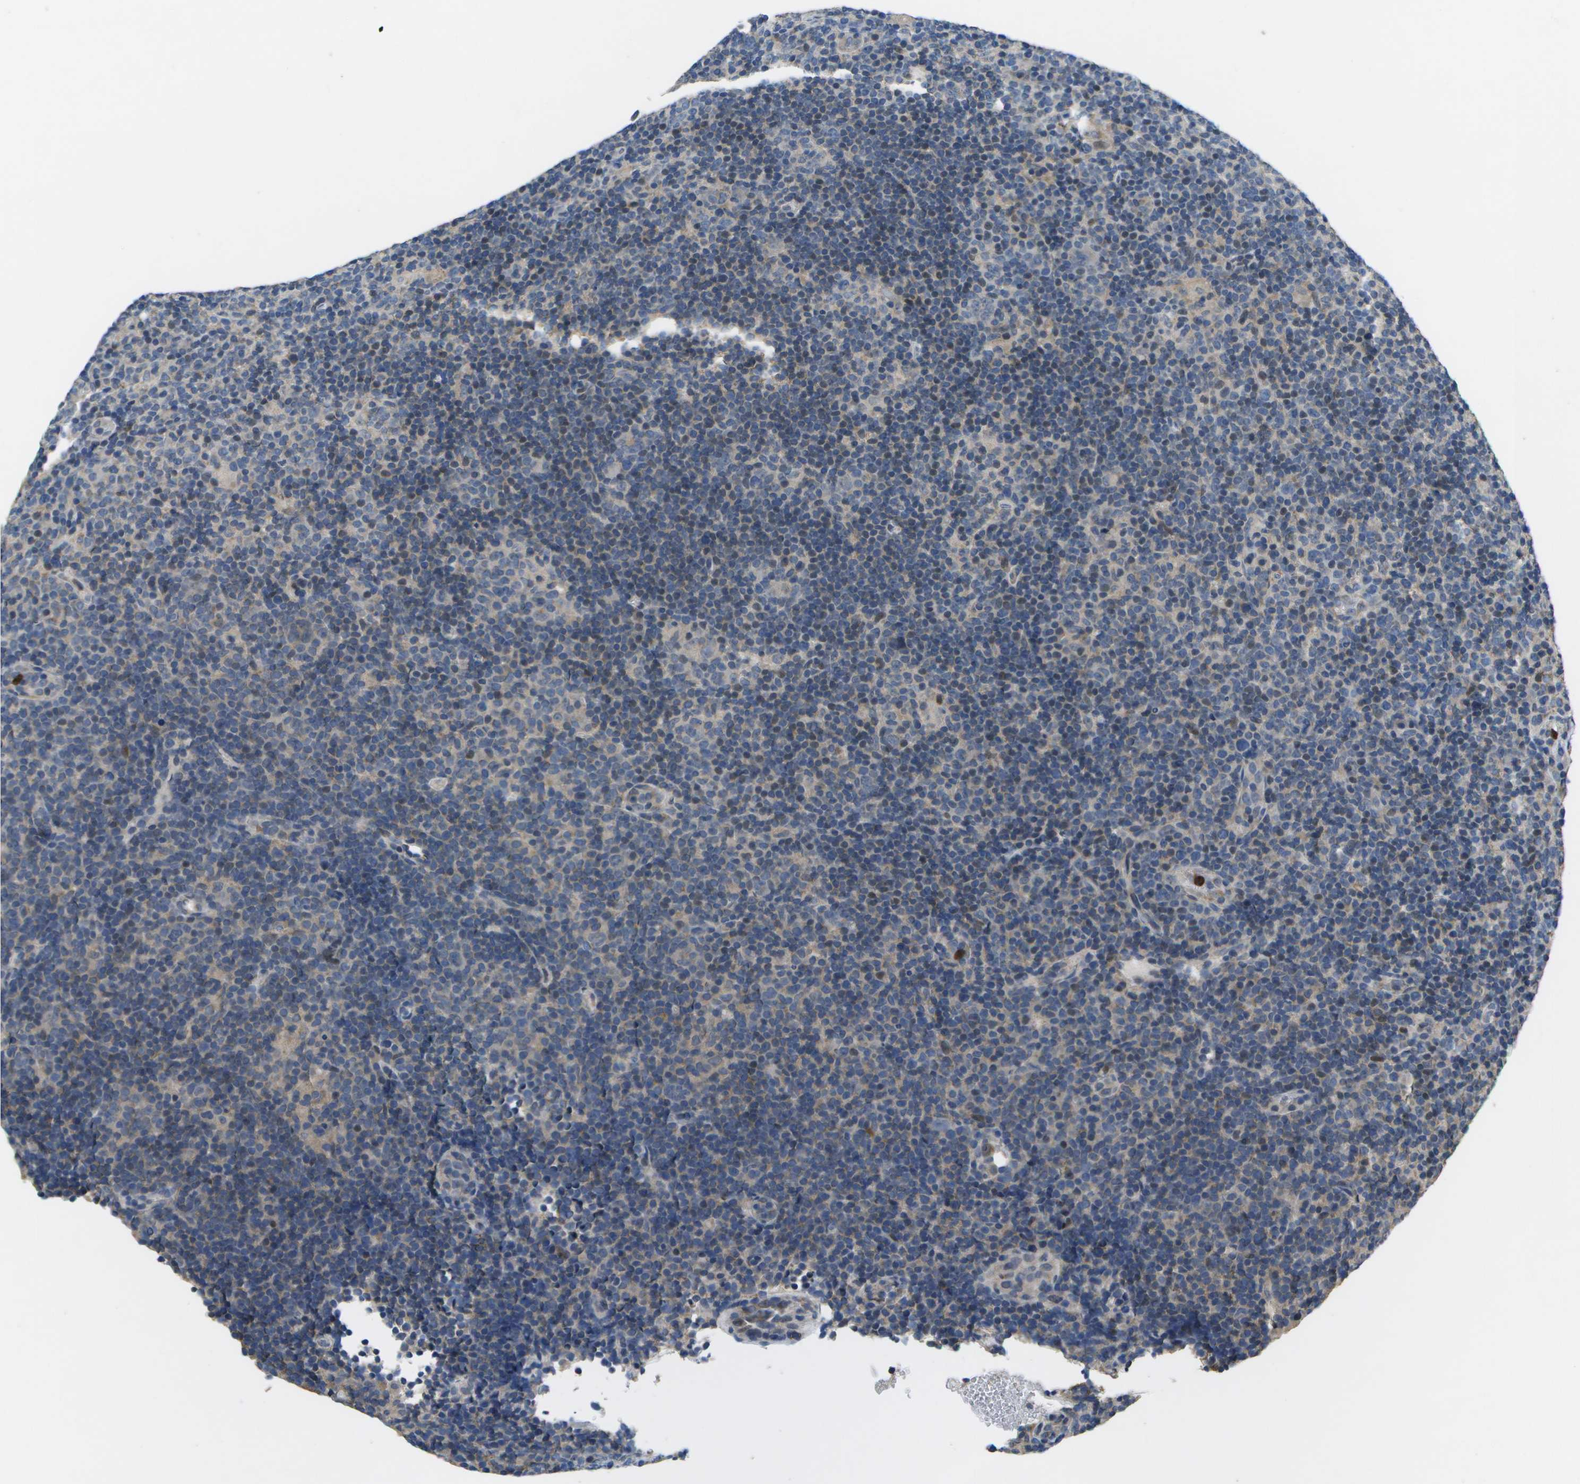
{"staining": {"intensity": "negative", "quantity": "none", "location": "none"}, "tissue": "lymphoma", "cell_type": "Tumor cells", "image_type": "cancer", "snomed": [{"axis": "morphology", "description": "Hodgkin's disease, NOS"}, {"axis": "topography", "description": "Lymph node"}], "caption": "Tumor cells show no significant positivity in lymphoma. Brightfield microscopy of IHC stained with DAB (brown) and hematoxylin (blue), captured at high magnification.", "gene": "GALNT15", "patient": {"sex": "female", "age": 57}}